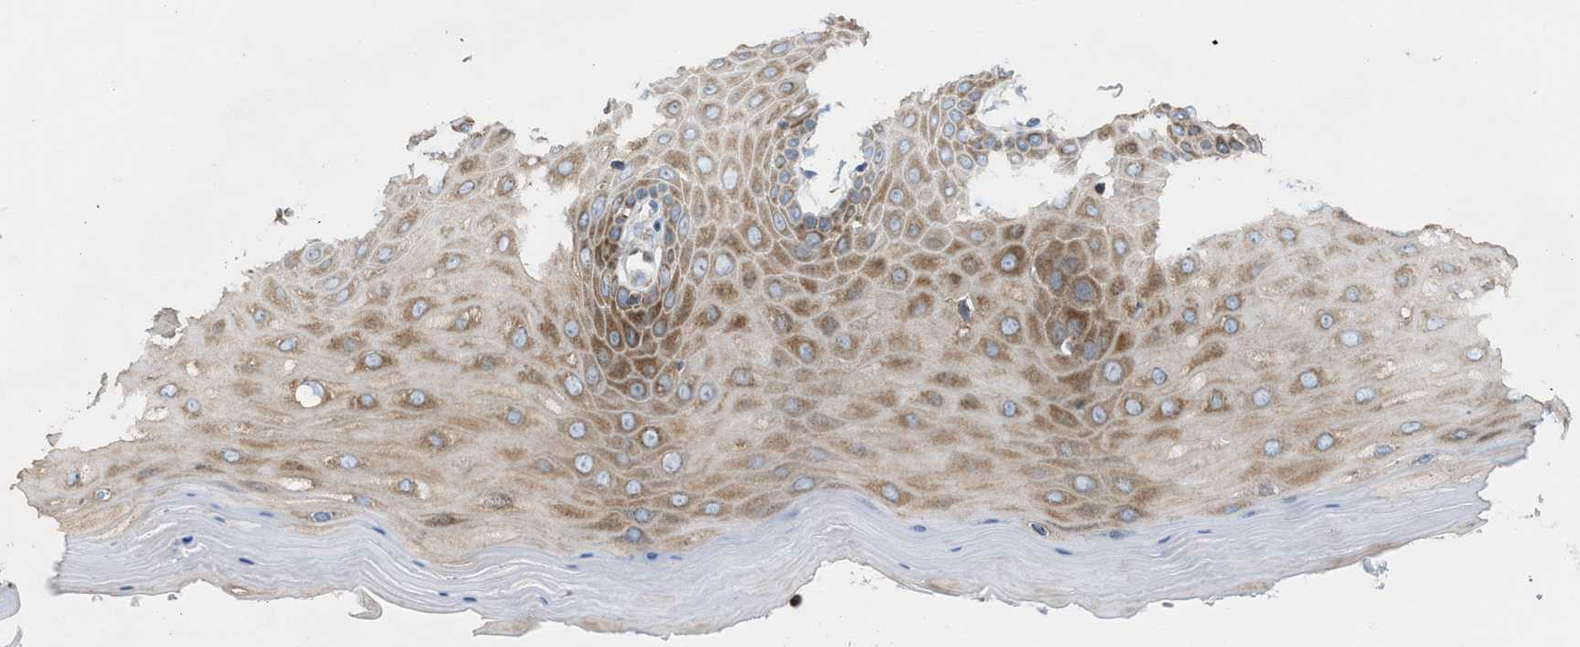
{"staining": {"intensity": "moderate", "quantity": "25%-75%", "location": "cytoplasmic/membranous"}, "tissue": "cervix", "cell_type": "Squamous epithelial cells", "image_type": "normal", "snomed": [{"axis": "morphology", "description": "Normal tissue, NOS"}, {"axis": "topography", "description": "Cervix"}], "caption": "A histopathology image showing moderate cytoplasmic/membranous staining in about 25%-75% of squamous epithelial cells in benign cervix, as visualized by brown immunohistochemical staining.", "gene": "GPAT4", "patient": {"sex": "female", "age": 55}}